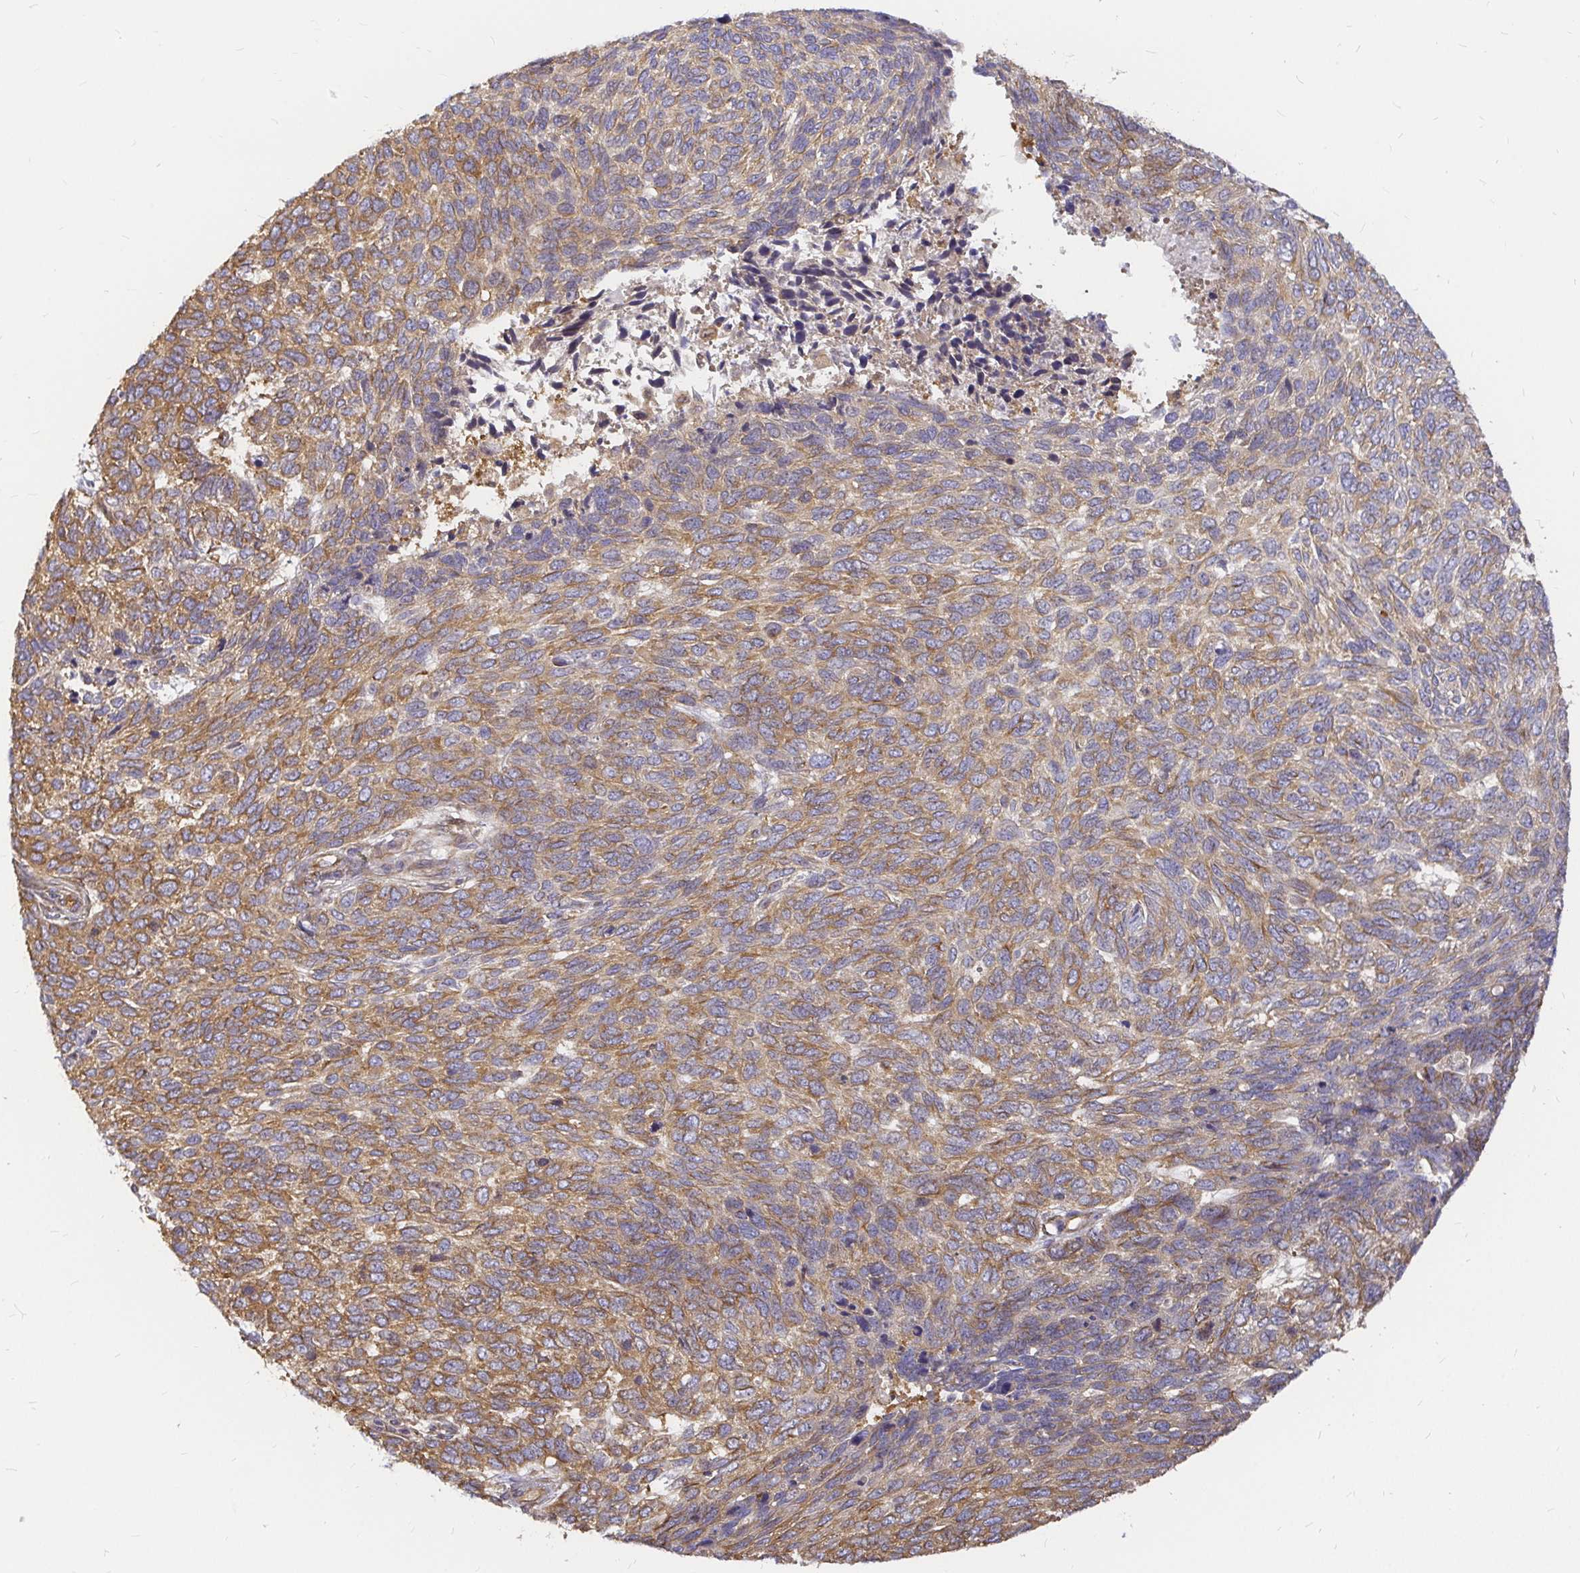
{"staining": {"intensity": "moderate", "quantity": ">75%", "location": "cytoplasmic/membranous"}, "tissue": "skin cancer", "cell_type": "Tumor cells", "image_type": "cancer", "snomed": [{"axis": "morphology", "description": "Basal cell carcinoma"}, {"axis": "topography", "description": "Skin"}], "caption": "Immunohistochemistry (IHC) (DAB (3,3'-diaminobenzidine)) staining of basal cell carcinoma (skin) reveals moderate cytoplasmic/membranous protein staining in about >75% of tumor cells.", "gene": "KIF5B", "patient": {"sex": "female", "age": 65}}